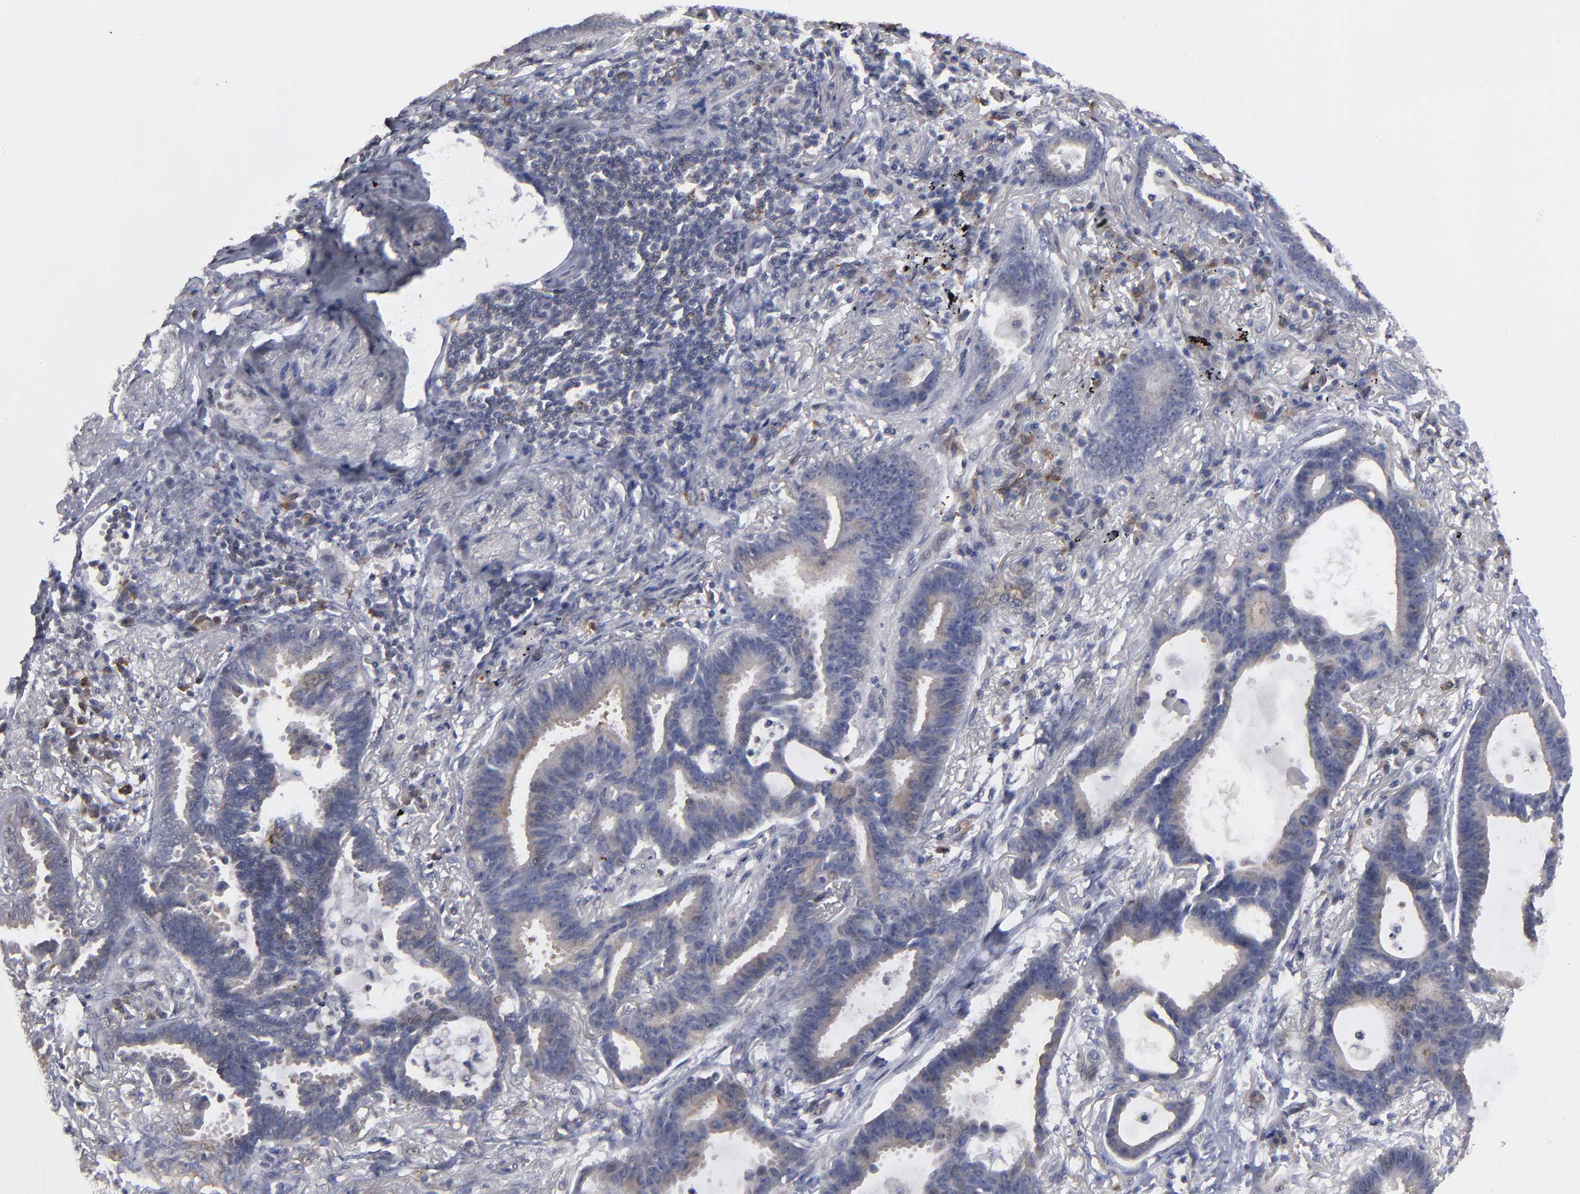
{"staining": {"intensity": "moderate", "quantity": "25%-75%", "location": "cytoplasmic/membranous"}, "tissue": "lung cancer", "cell_type": "Tumor cells", "image_type": "cancer", "snomed": [{"axis": "morphology", "description": "Adenocarcinoma, NOS"}, {"axis": "topography", "description": "Lung"}], "caption": "This photomicrograph exhibits immunohistochemistry staining of human lung cancer (adenocarcinoma), with medium moderate cytoplasmic/membranous staining in about 25%-75% of tumor cells.", "gene": "CEP97", "patient": {"sex": "female", "age": 64}}